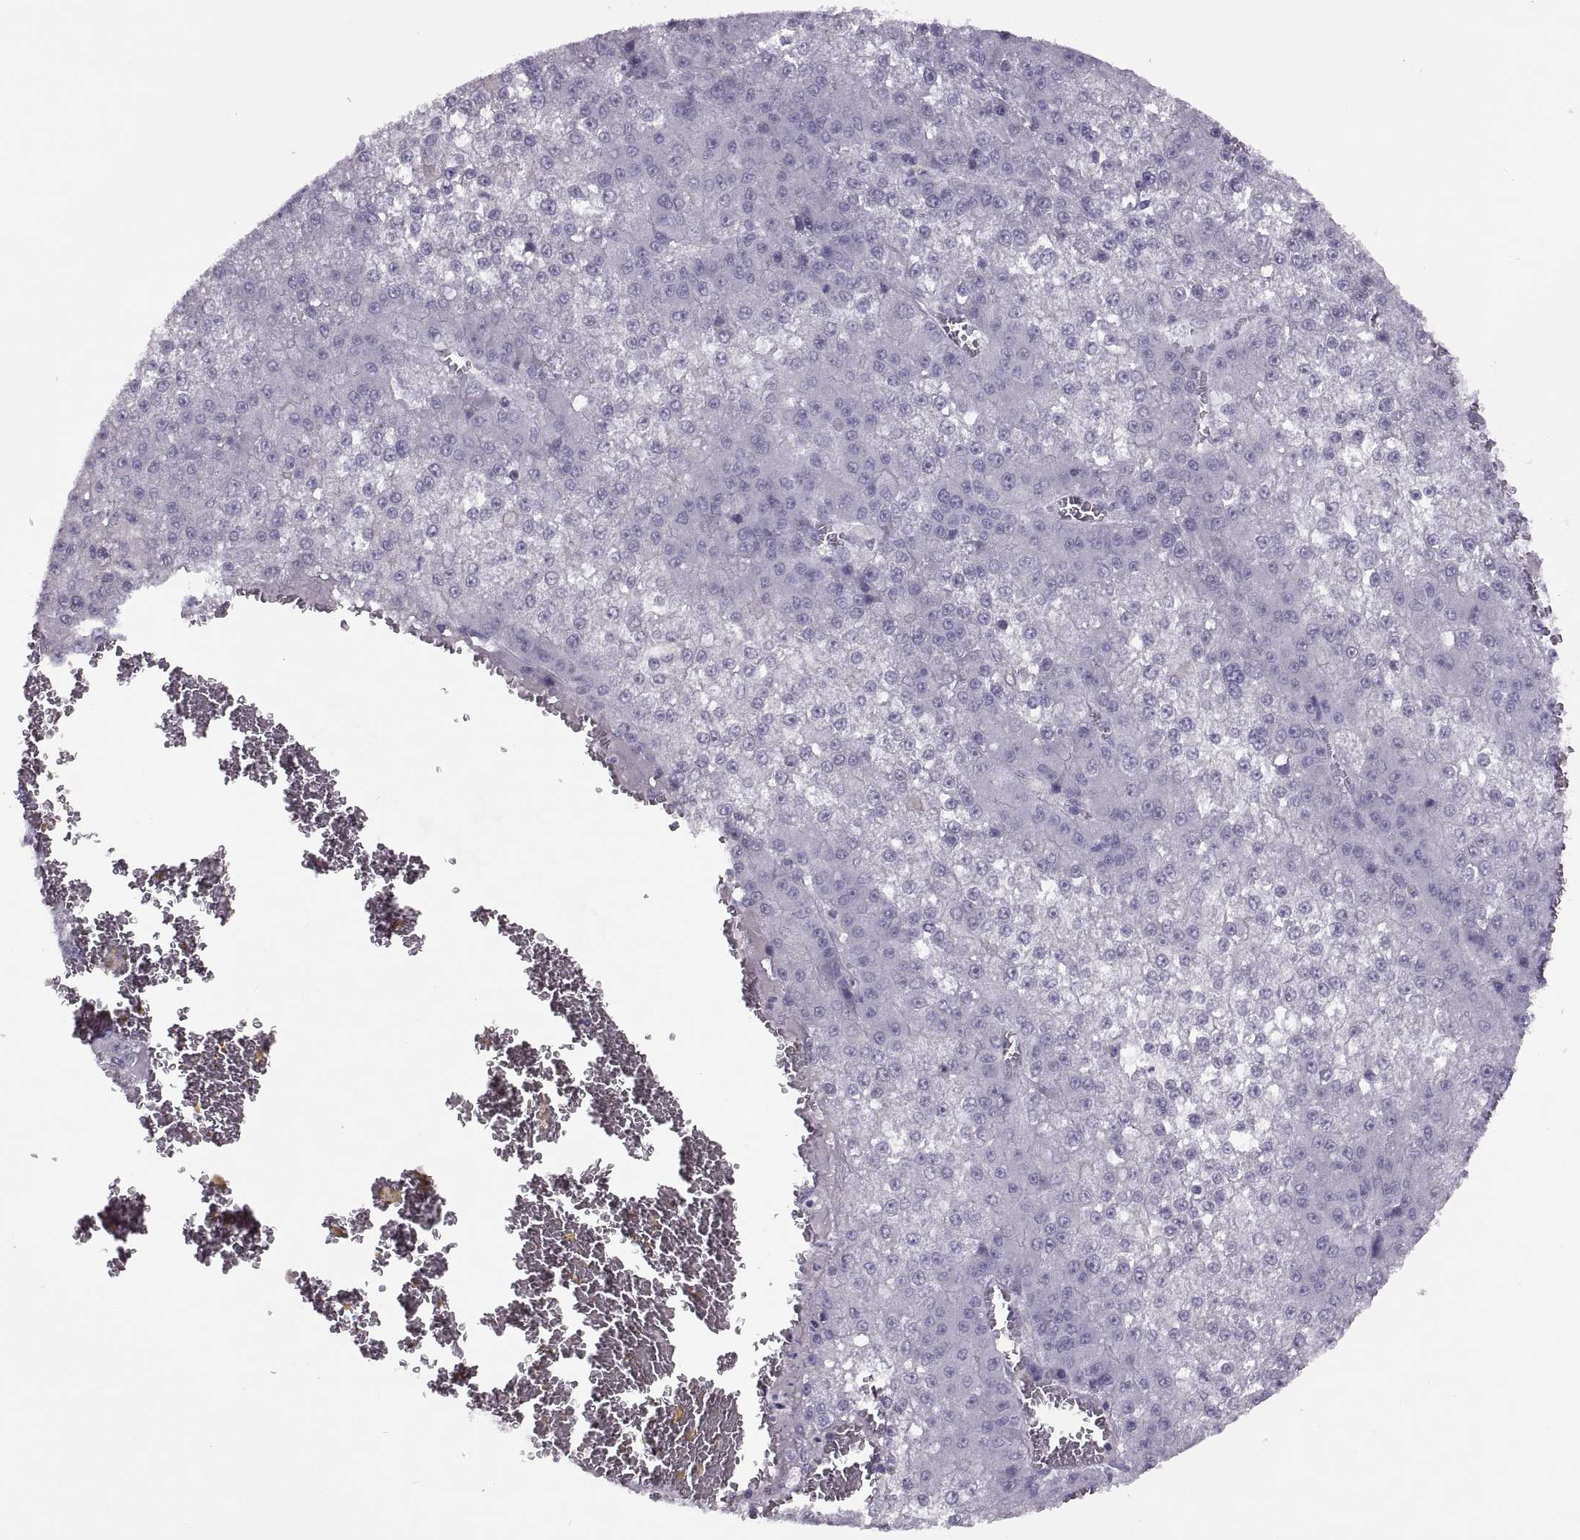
{"staining": {"intensity": "negative", "quantity": "none", "location": "none"}, "tissue": "liver cancer", "cell_type": "Tumor cells", "image_type": "cancer", "snomed": [{"axis": "morphology", "description": "Carcinoma, Hepatocellular, NOS"}, {"axis": "topography", "description": "Liver"}], "caption": "Immunohistochemistry histopathology image of neoplastic tissue: hepatocellular carcinoma (liver) stained with DAB (3,3'-diaminobenzidine) exhibits no significant protein expression in tumor cells.", "gene": "RSPH6A", "patient": {"sex": "female", "age": 73}}